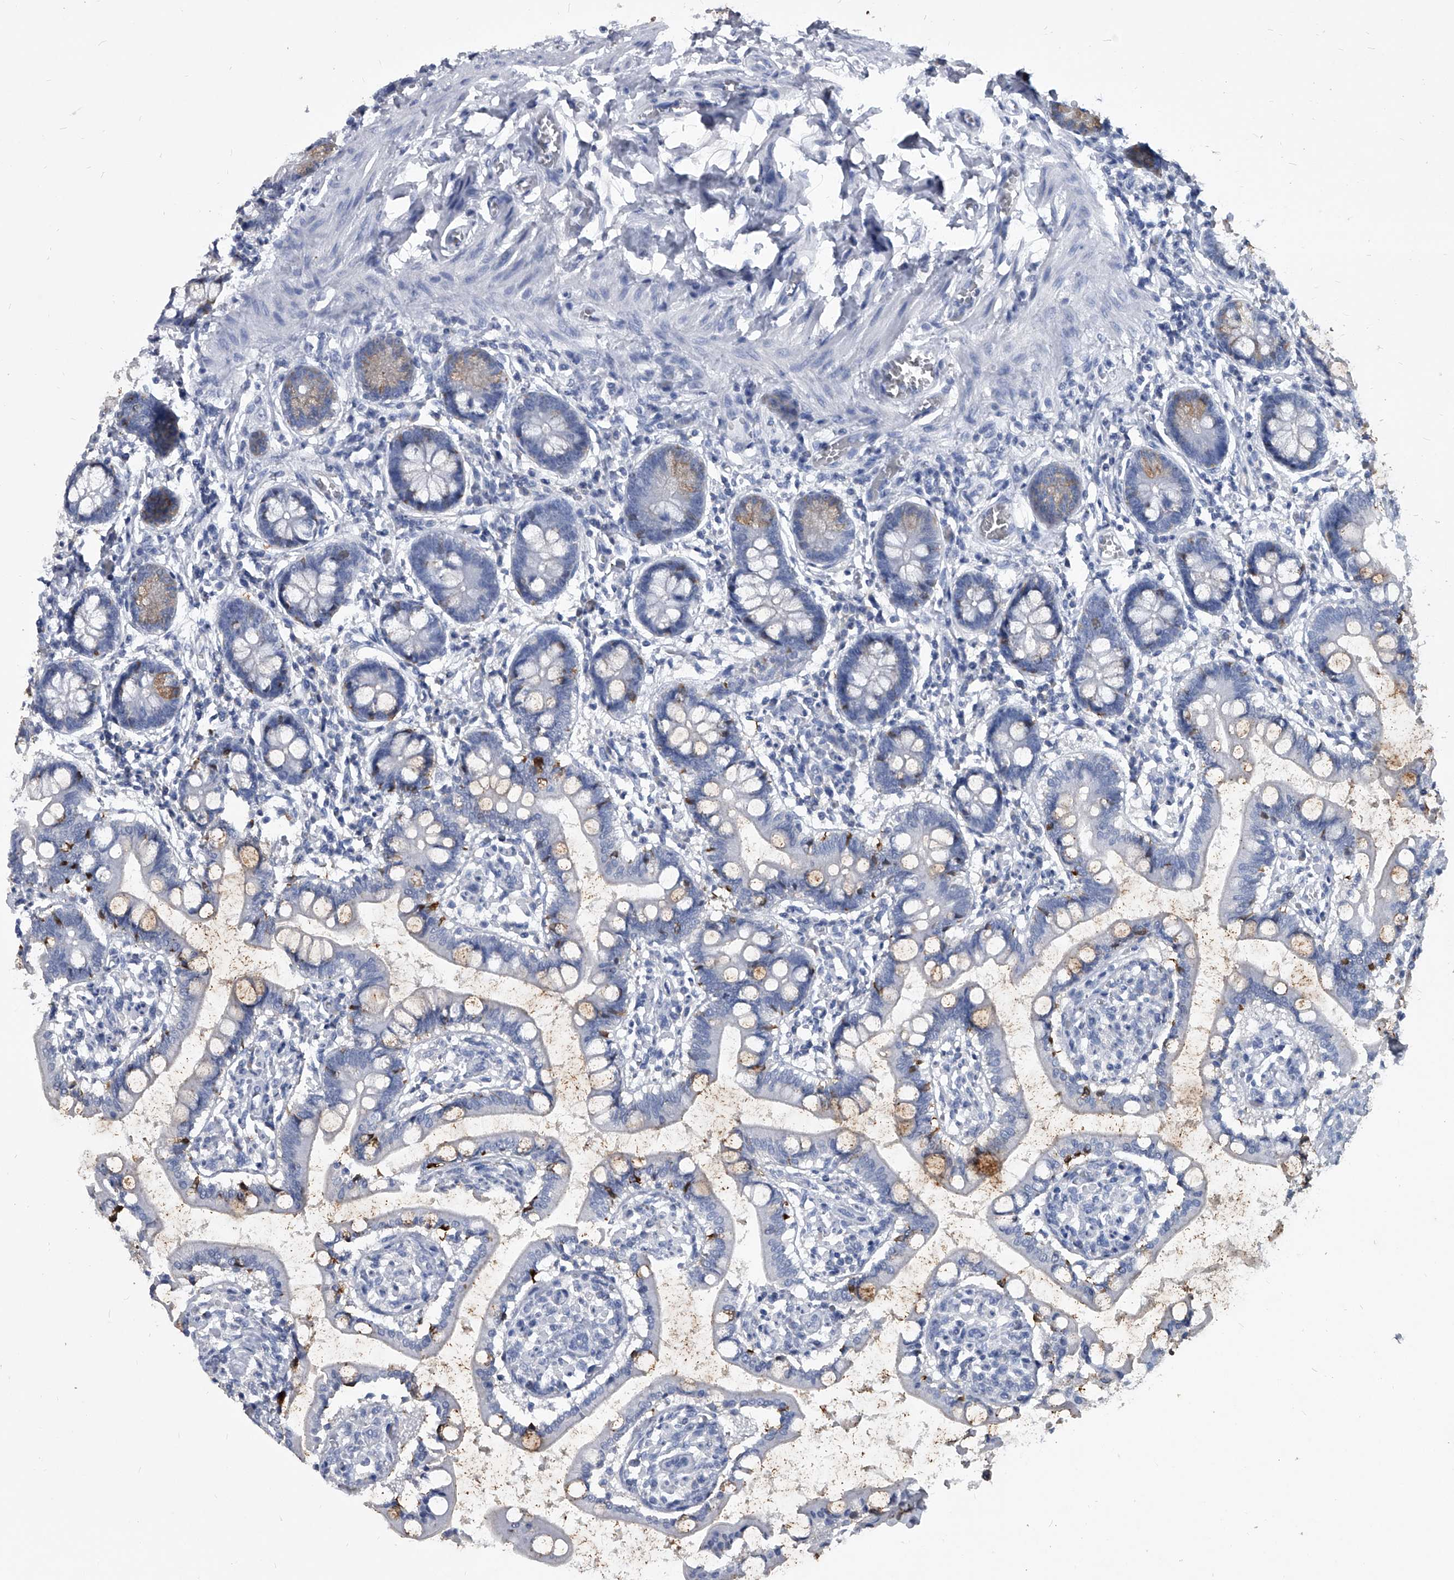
{"staining": {"intensity": "strong", "quantity": "<25%", "location": "cytoplasmic/membranous"}, "tissue": "small intestine", "cell_type": "Glandular cells", "image_type": "normal", "snomed": [{"axis": "morphology", "description": "Normal tissue, NOS"}, {"axis": "topography", "description": "Small intestine"}], "caption": "Protein analysis of unremarkable small intestine reveals strong cytoplasmic/membranous positivity in approximately <25% of glandular cells.", "gene": "BCAS1", "patient": {"sex": "male", "age": 52}}